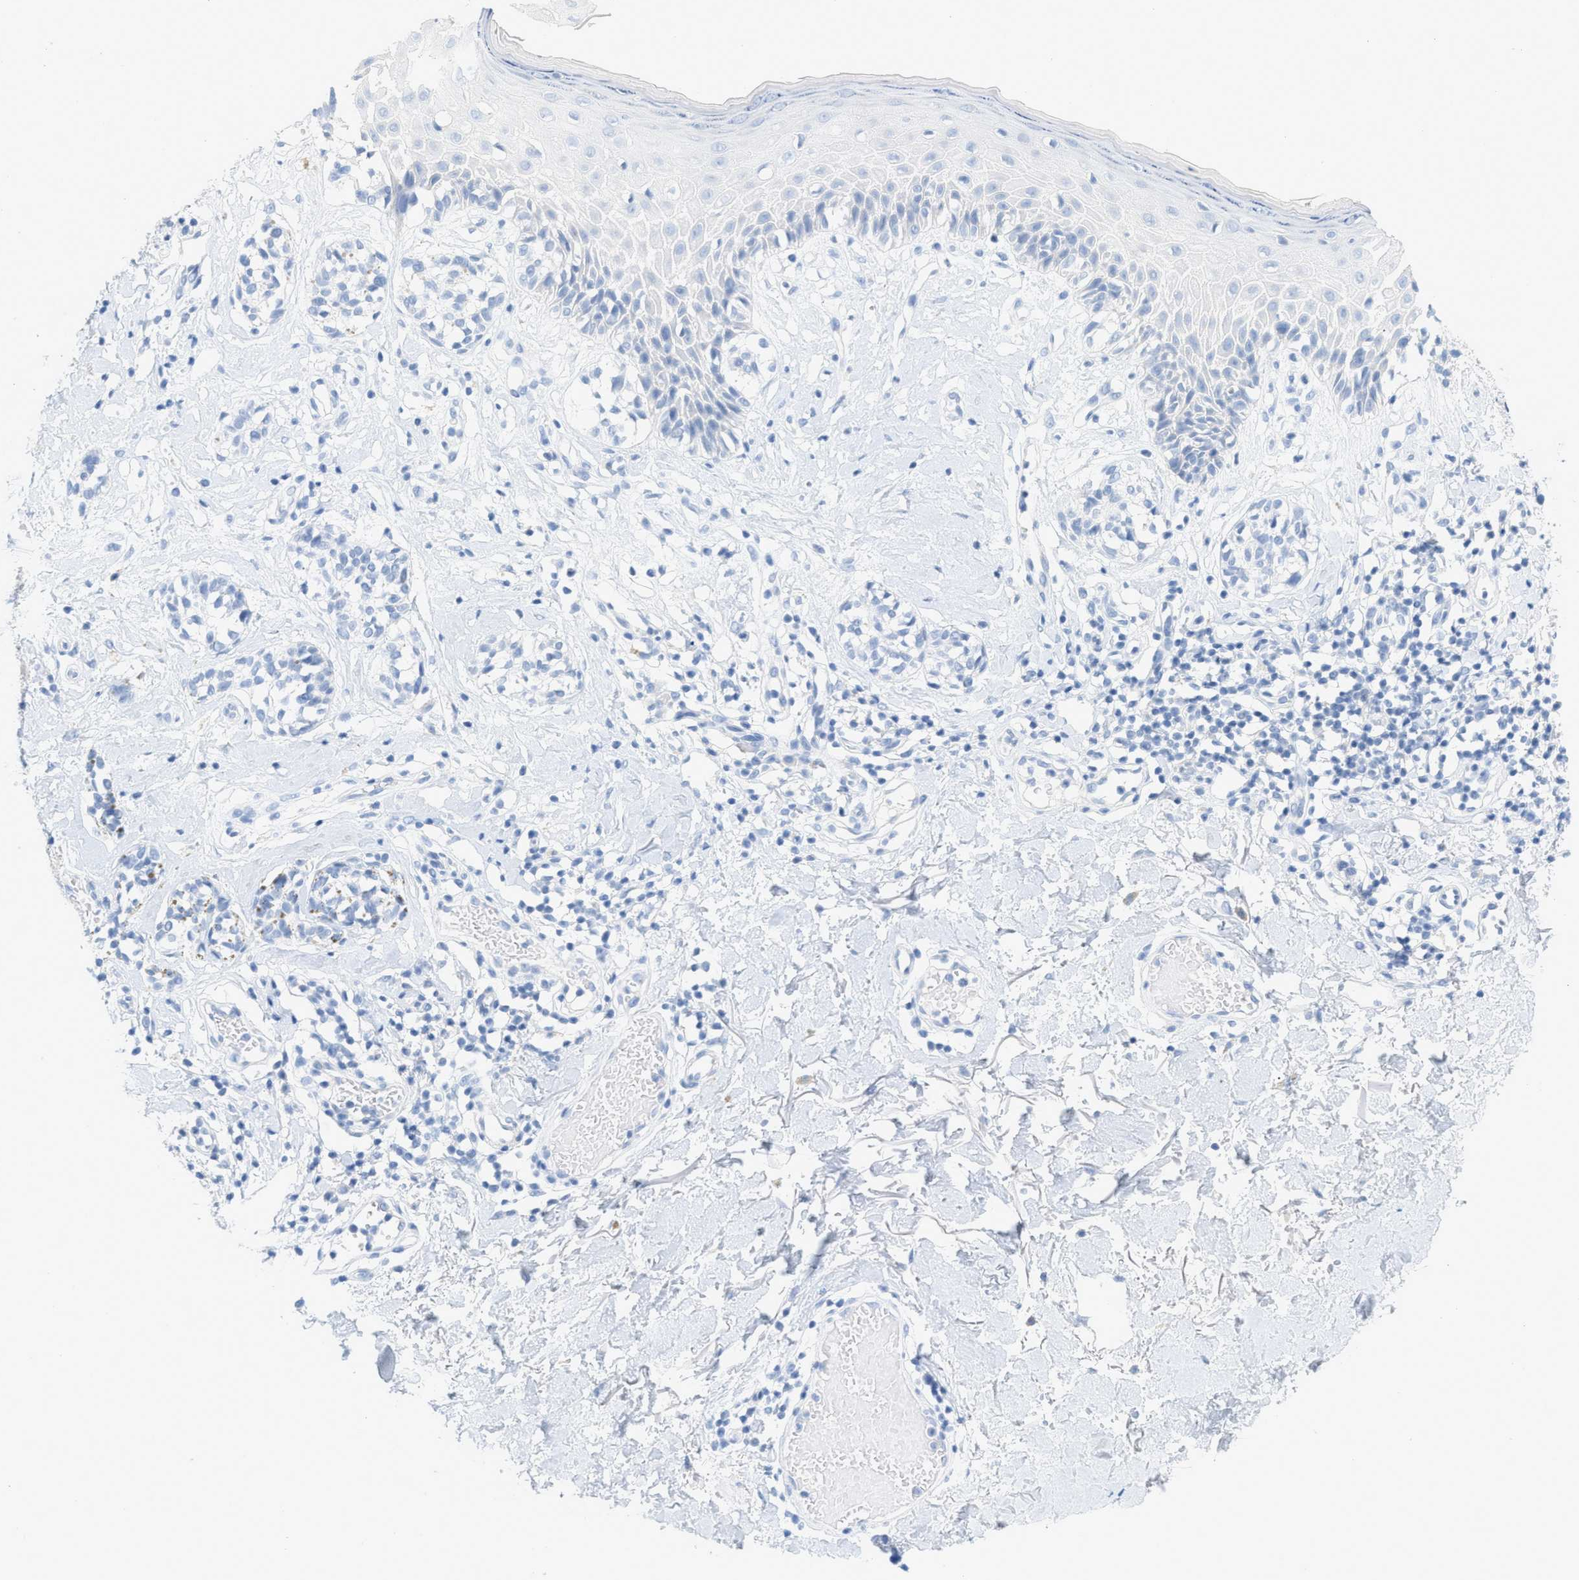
{"staining": {"intensity": "negative", "quantity": "none", "location": "none"}, "tissue": "melanoma", "cell_type": "Tumor cells", "image_type": "cancer", "snomed": [{"axis": "morphology", "description": "Malignant melanoma, NOS"}, {"axis": "topography", "description": "Skin"}], "caption": "IHC of human malignant melanoma exhibits no positivity in tumor cells.", "gene": "PAPPA", "patient": {"sex": "male", "age": 64}}